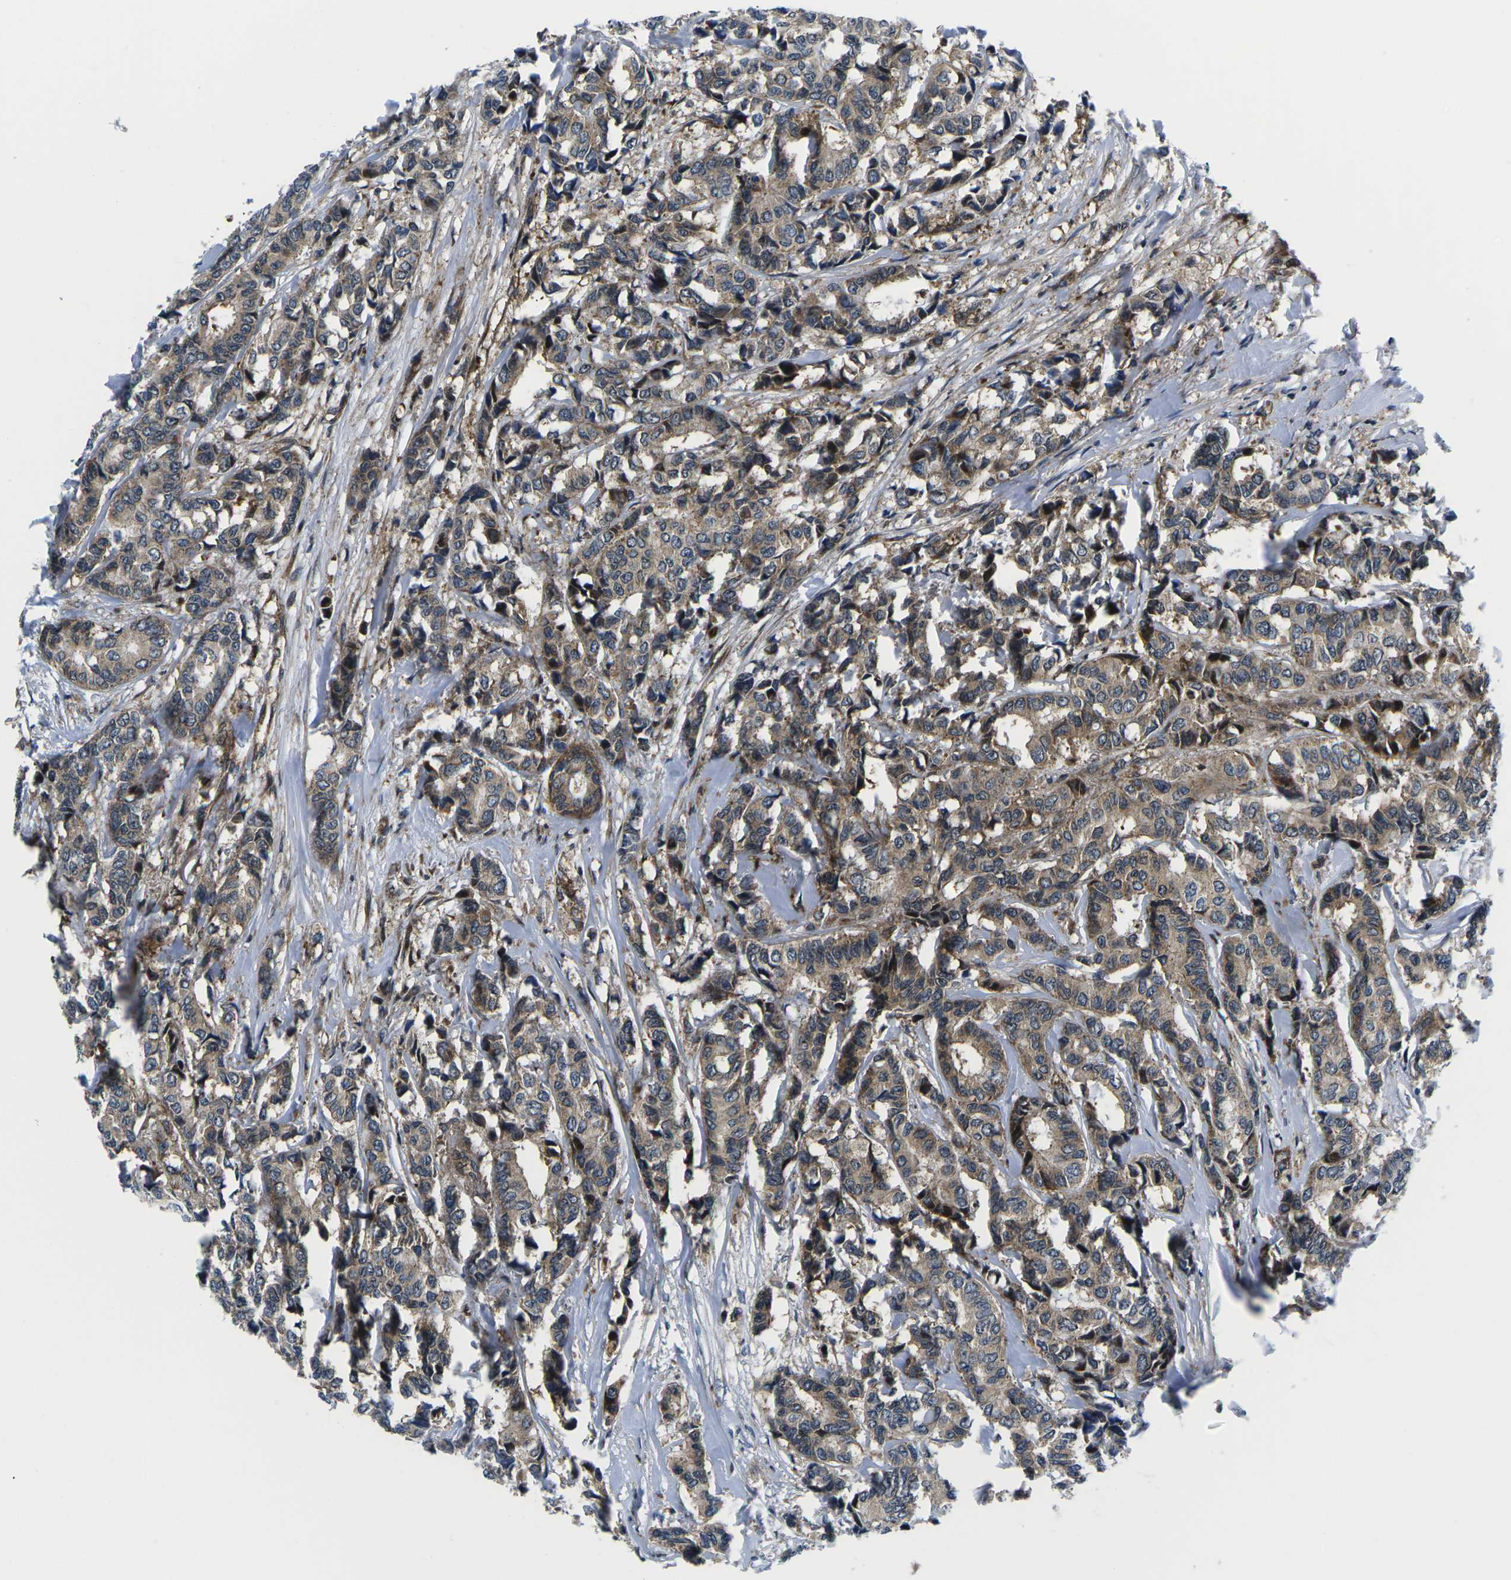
{"staining": {"intensity": "weak", "quantity": ">75%", "location": "cytoplasmic/membranous"}, "tissue": "breast cancer", "cell_type": "Tumor cells", "image_type": "cancer", "snomed": [{"axis": "morphology", "description": "Duct carcinoma"}, {"axis": "topography", "description": "Breast"}], "caption": "Breast cancer stained for a protein (brown) displays weak cytoplasmic/membranous positive positivity in about >75% of tumor cells.", "gene": "EIF4E", "patient": {"sex": "female", "age": 87}}